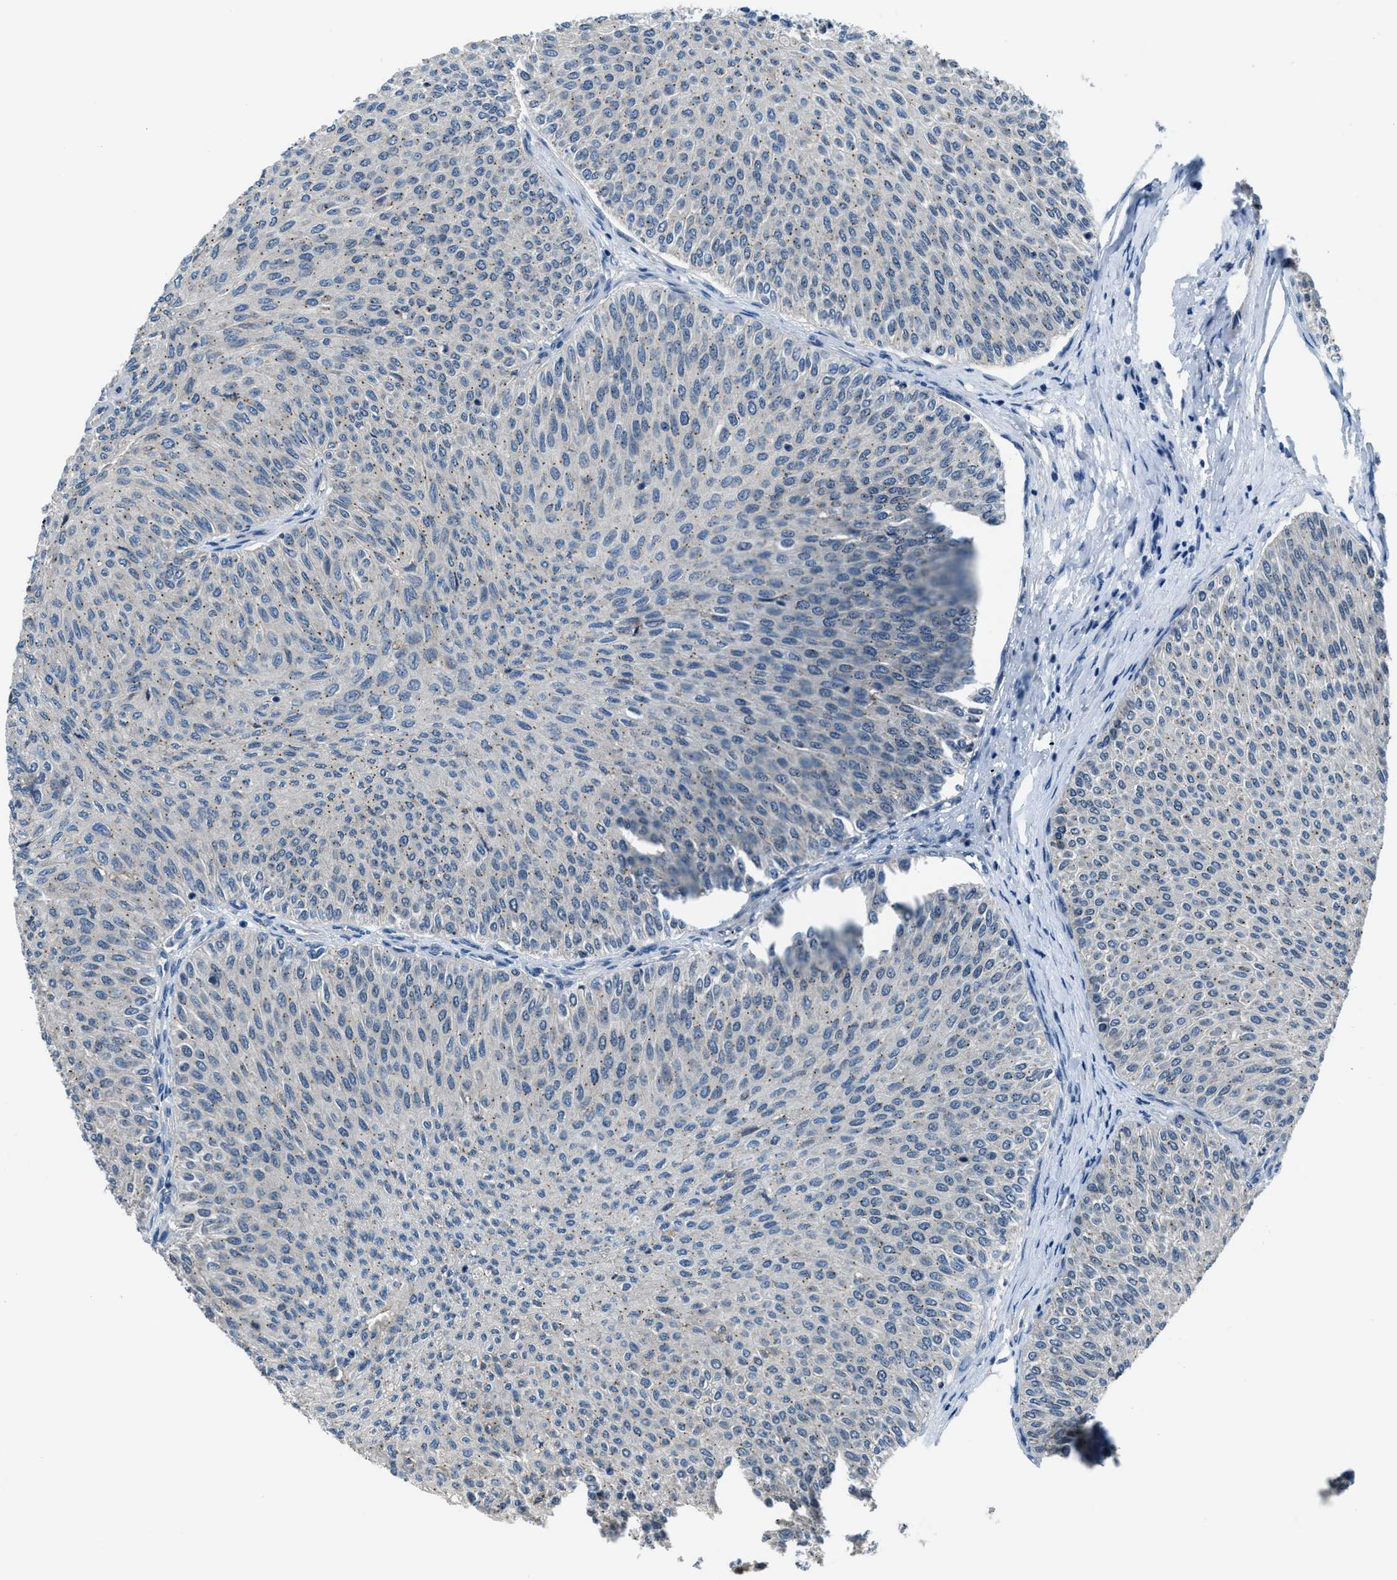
{"staining": {"intensity": "negative", "quantity": "none", "location": "none"}, "tissue": "urothelial cancer", "cell_type": "Tumor cells", "image_type": "cancer", "snomed": [{"axis": "morphology", "description": "Urothelial carcinoma, Low grade"}, {"axis": "topography", "description": "Urinary bladder"}], "caption": "The photomicrograph reveals no significant staining in tumor cells of urothelial cancer.", "gene": "DUSP19", "patient": {"sex": "male", "age": 78}}